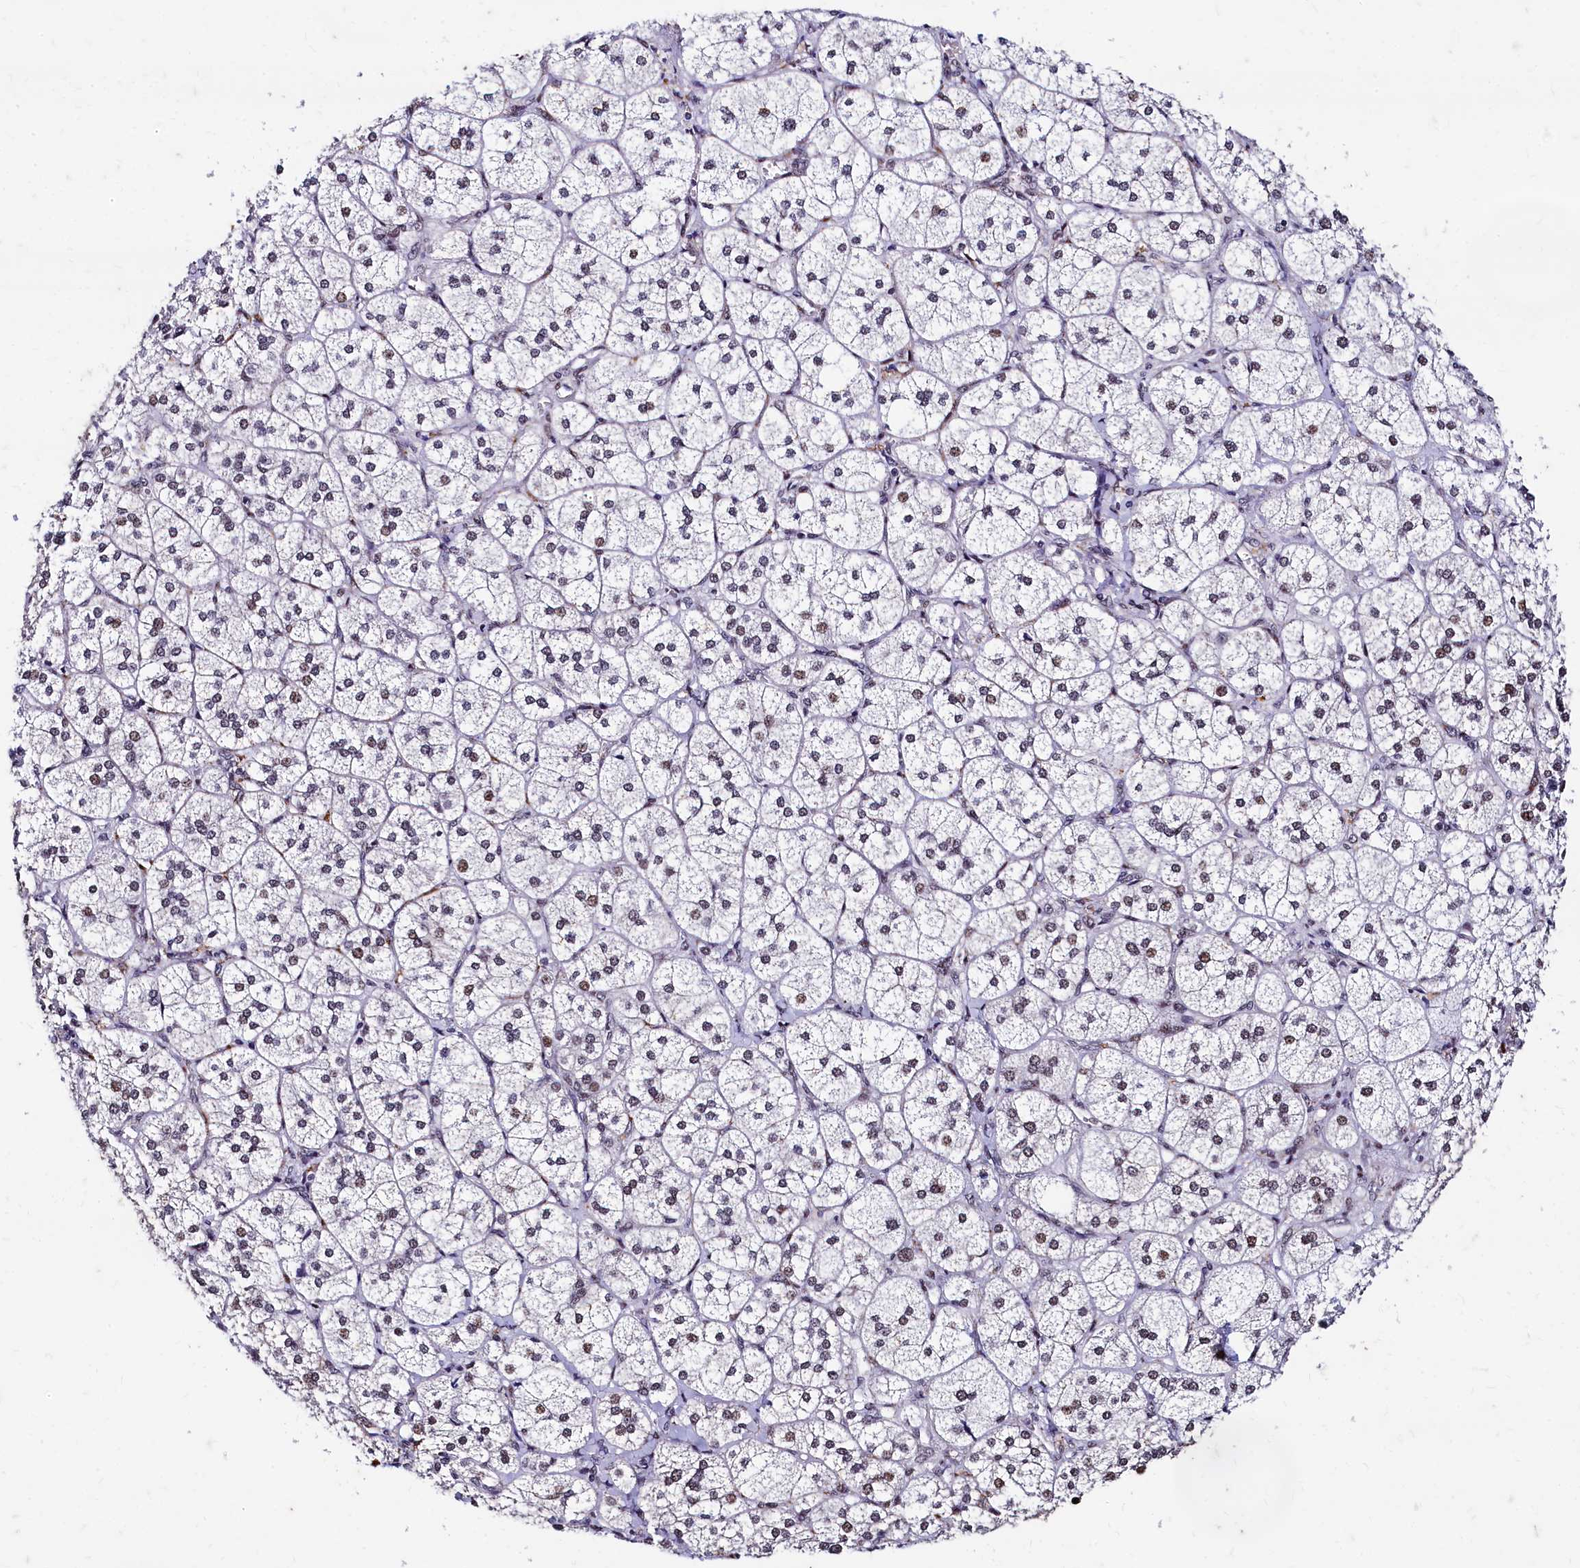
{"staining": {"intensity": "strong", "quantity": "25%-75%", "location": "nuclear"}, "tissue": "adrenal gland", "cell_type": "Glandular cells", "image_type": "normal", "snomed": [{"axis": "morphology", "description": "Normal tissue, NOS"}, {"axis": "topography", "description": "Adrenal gland"}], "caption": "Unremarkable adrenal gland displays strong nuclear positivity in about 25%-75% of glandular cells, visualized by immunohistochemistry.", "gene": "CPSF7", "patient": {"sex": "female", "age": 61}}